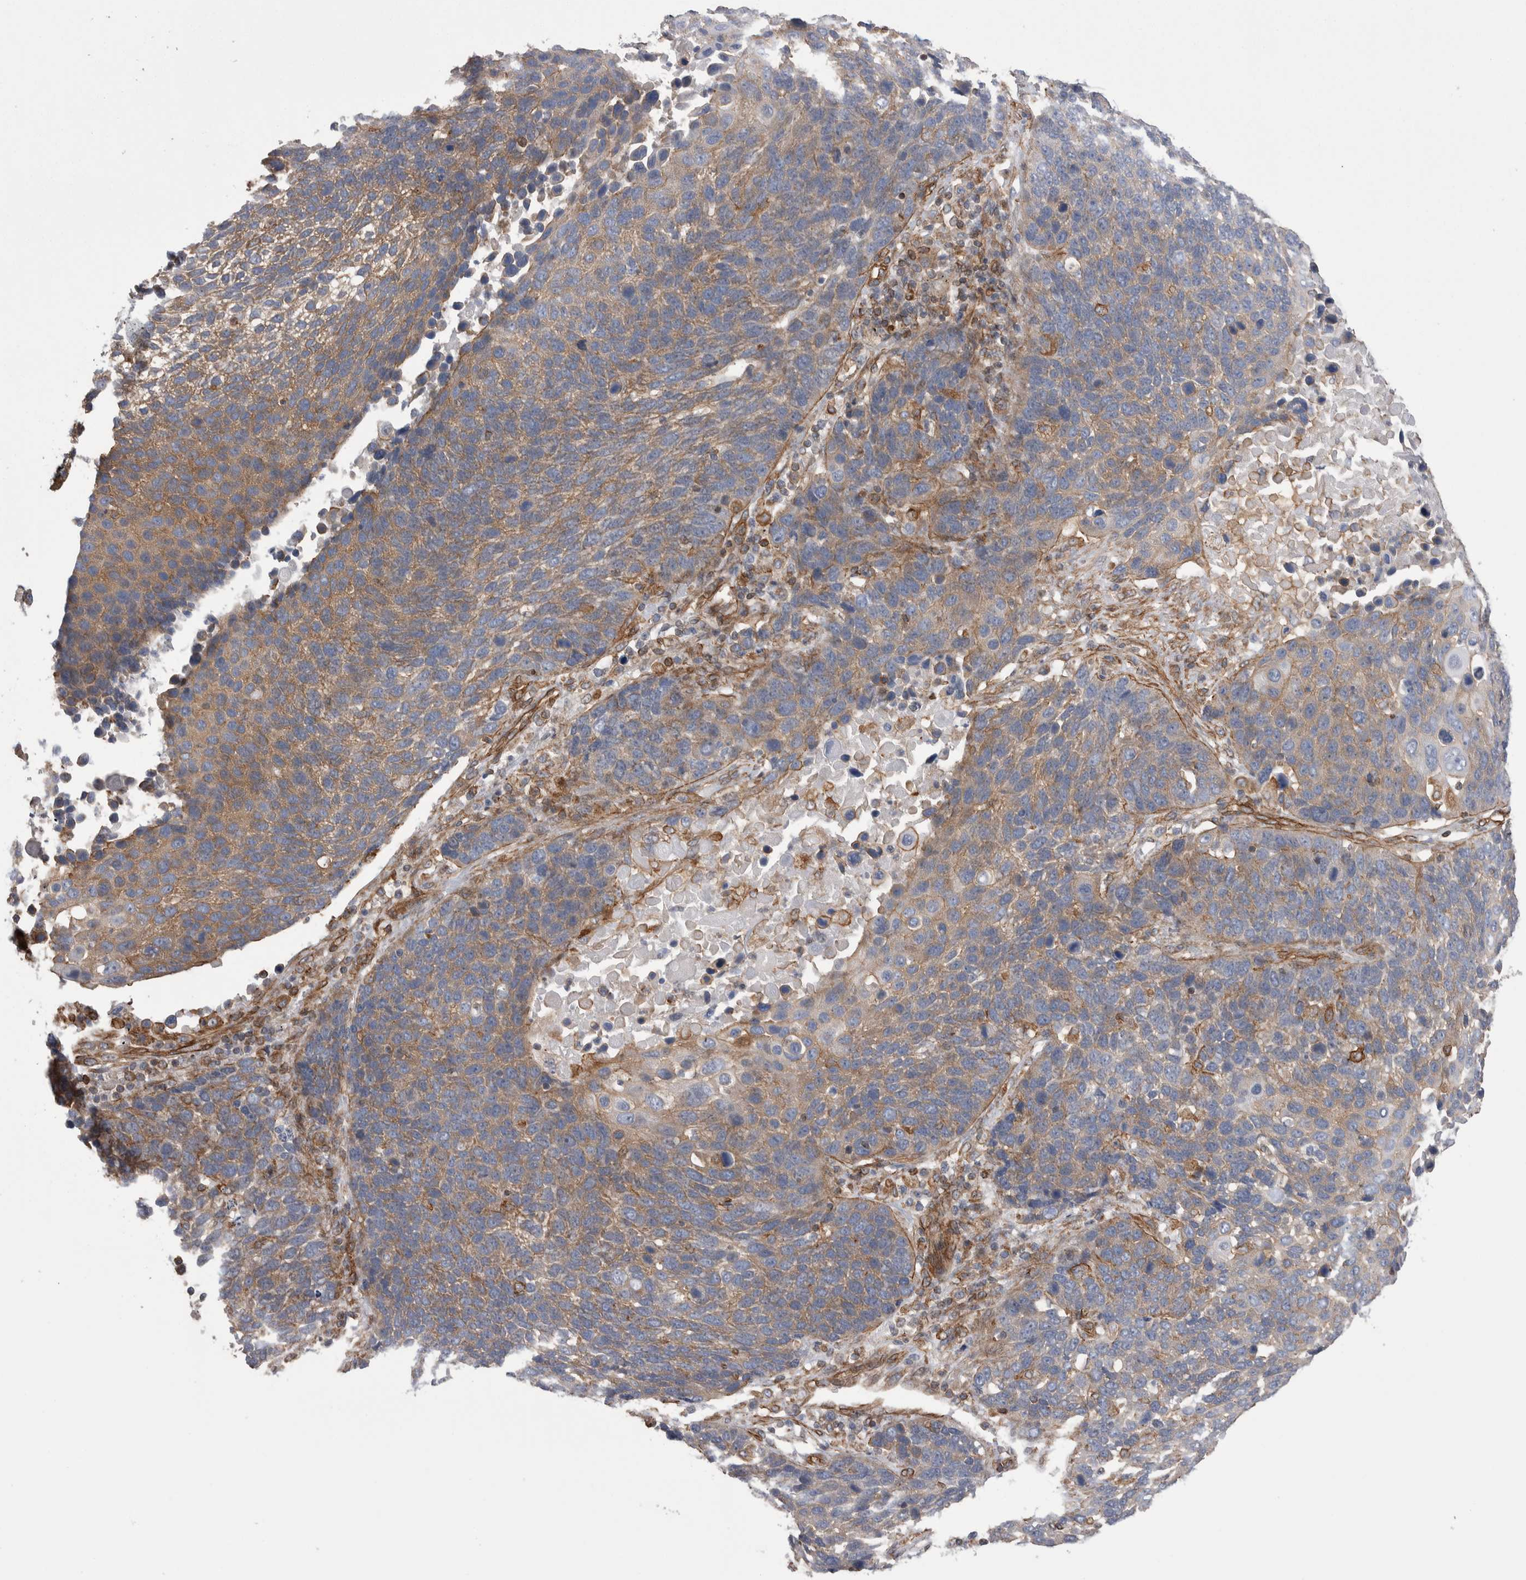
{"staining": {"intensity": "moderate", "quantity": ">75%", "location": "cytoplasmic/membranous"}, "tissue": "lung cancer", "cell_type": "Tumor cells", "image_type": "cancer", "snomed": [{"axis": "morphology", "description": "Squamous cell carcinoma, NOS"}, {"axis": "topography", "description": "Lung"}], "caption": "High-magnification brightfield microscopy of lung cancer stained with DAB (brown) and counterstained with hematoxylin (blue). tumor cells exhibit moderate cytoplasmic/membranous expression is appreciated in approximately>75% of cells.", "gene": "KIF12", "patient": {"sex": "male", "age": 66}}